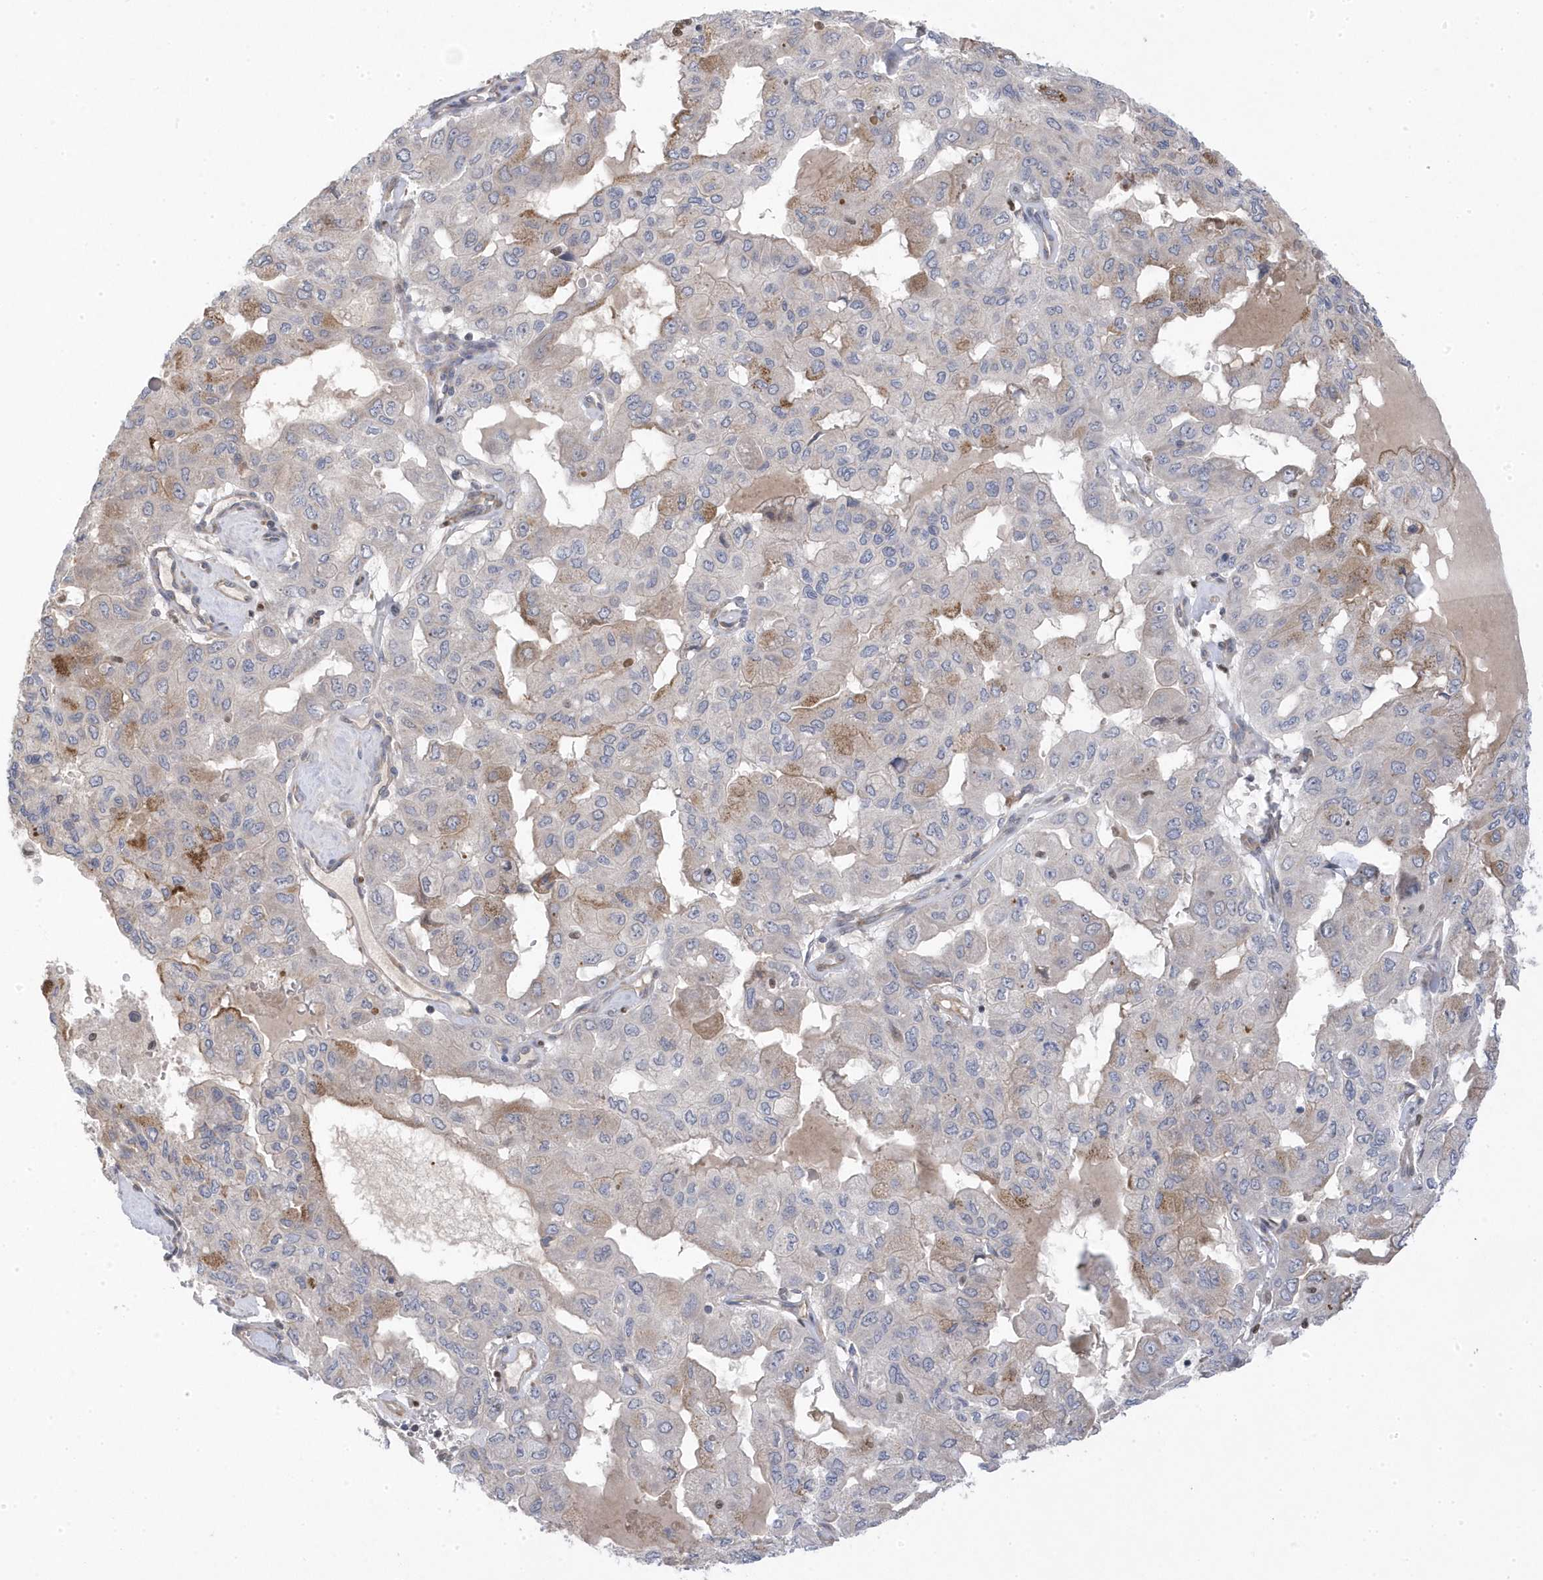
{"staining": {"intensity": "weak", "quantity": "<25%", "location": "cytoplasmic/membranous"}, "tissue": "pancreatic cancer", "cell_type": "Tumor cells", "image_type": "cancer", "snomed": [{"axis": "morphology", "description": "Adenocarcinoma, NOS"}, {"axis": "topography", "description": "Pancreas"}], "caption": "The IHC histopathology image has no significant staining in tumor cells of pancreatic cancer tissue. The staining is performed using DAB (3,3'-diaminobenzidine) brown chromogen with nuclei counter-stained in using hematoxylin.", "gene": "GTPBP6", "patient": {"sex": "male", "age": 51}}